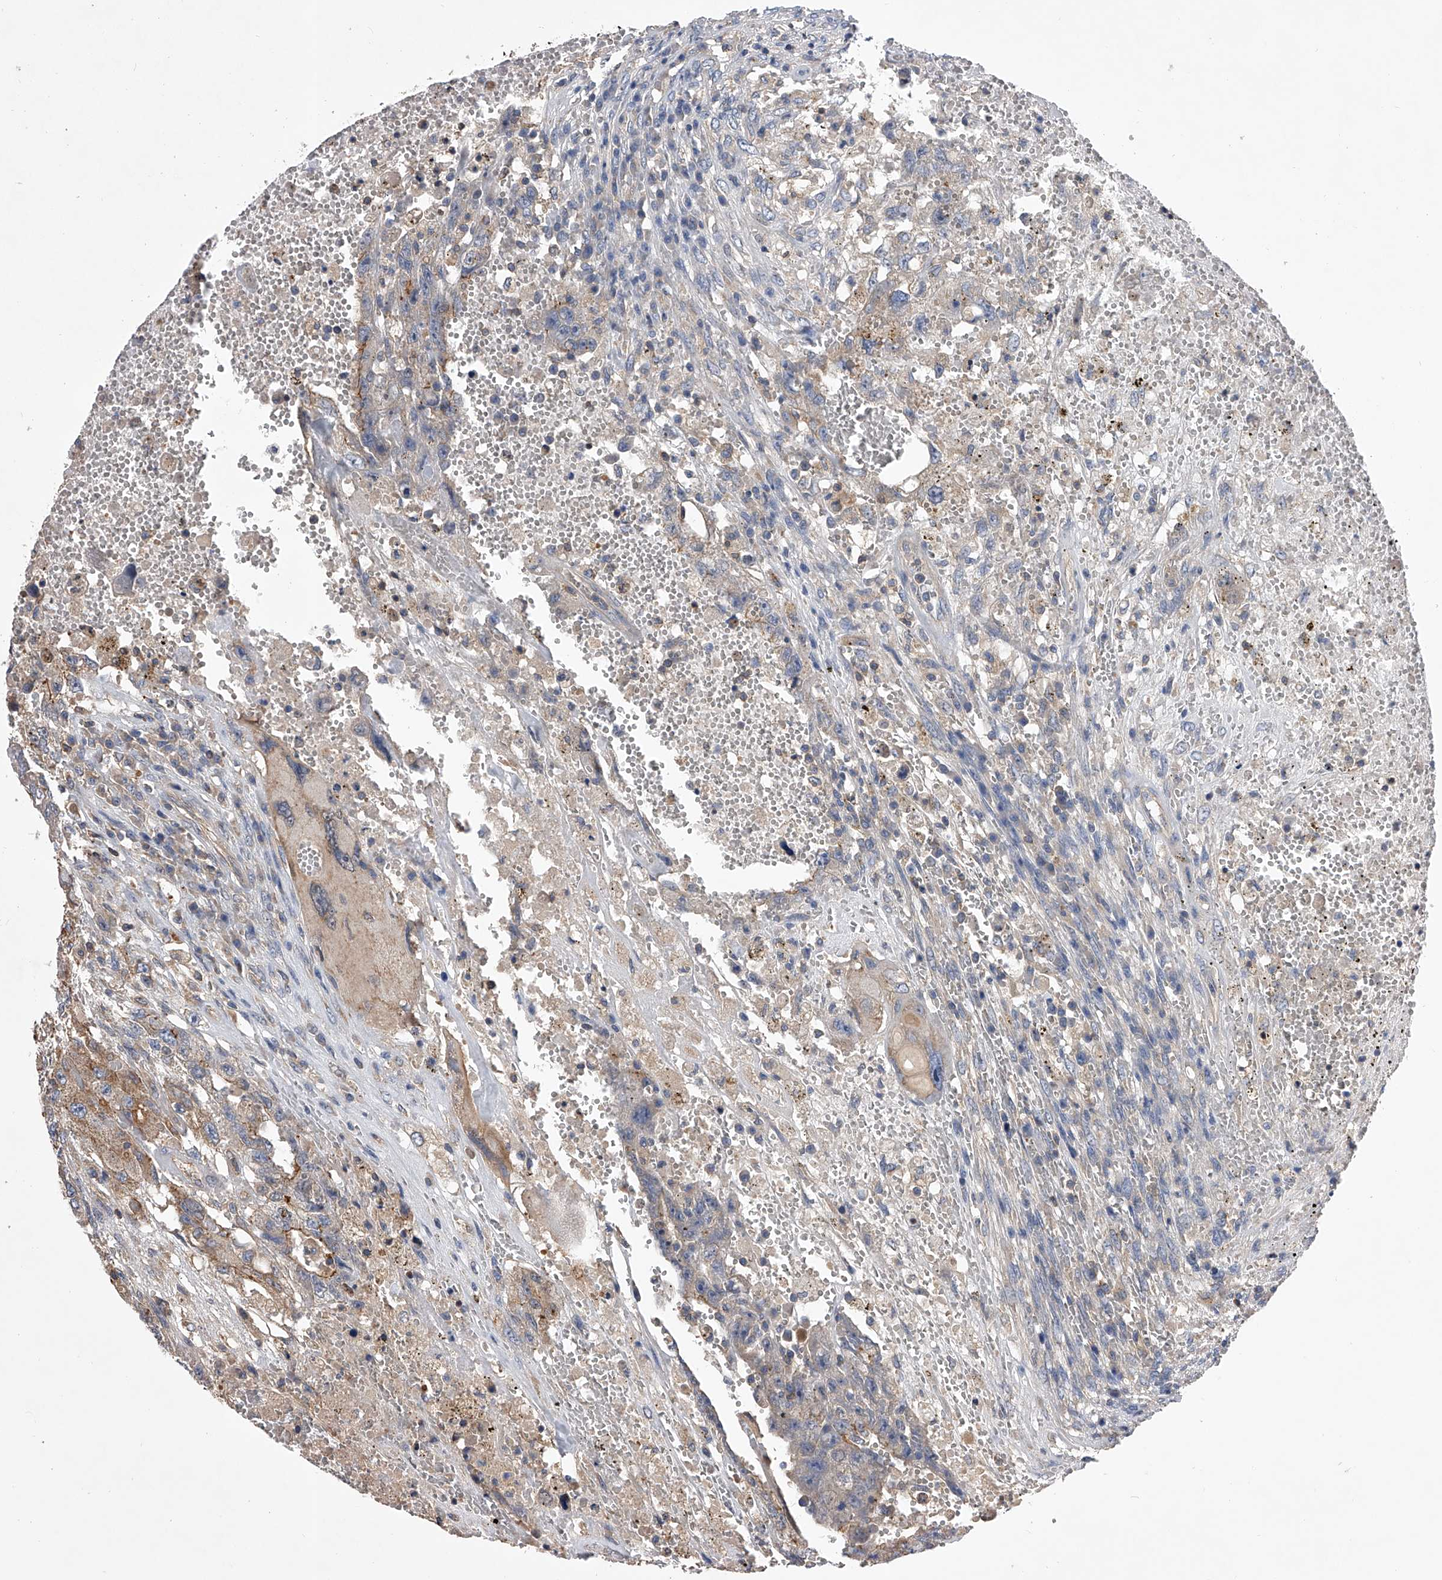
{"staining": {"intensity": "moderate", "quantity": "25%-75%", "location": "cytoplasmic/membranous"}, "tissue": "testis cancer", "cell_type": "Tumor cells", "image_type": "cancer", "snomed": [{"axis": "morphology", "description": "Carcinoma, Embryonal, NOS"}, {"axis": "topography", "description": "Testis"}], "caption": "Brown immunohistochemical staining in human testis embryonal carcinoma shows moderate cytoplasmic/membranous expression in approximately 25%-75% of tumor cells.", "gene": "CUL7", "patient": {"sex": "male", "age": 26}}